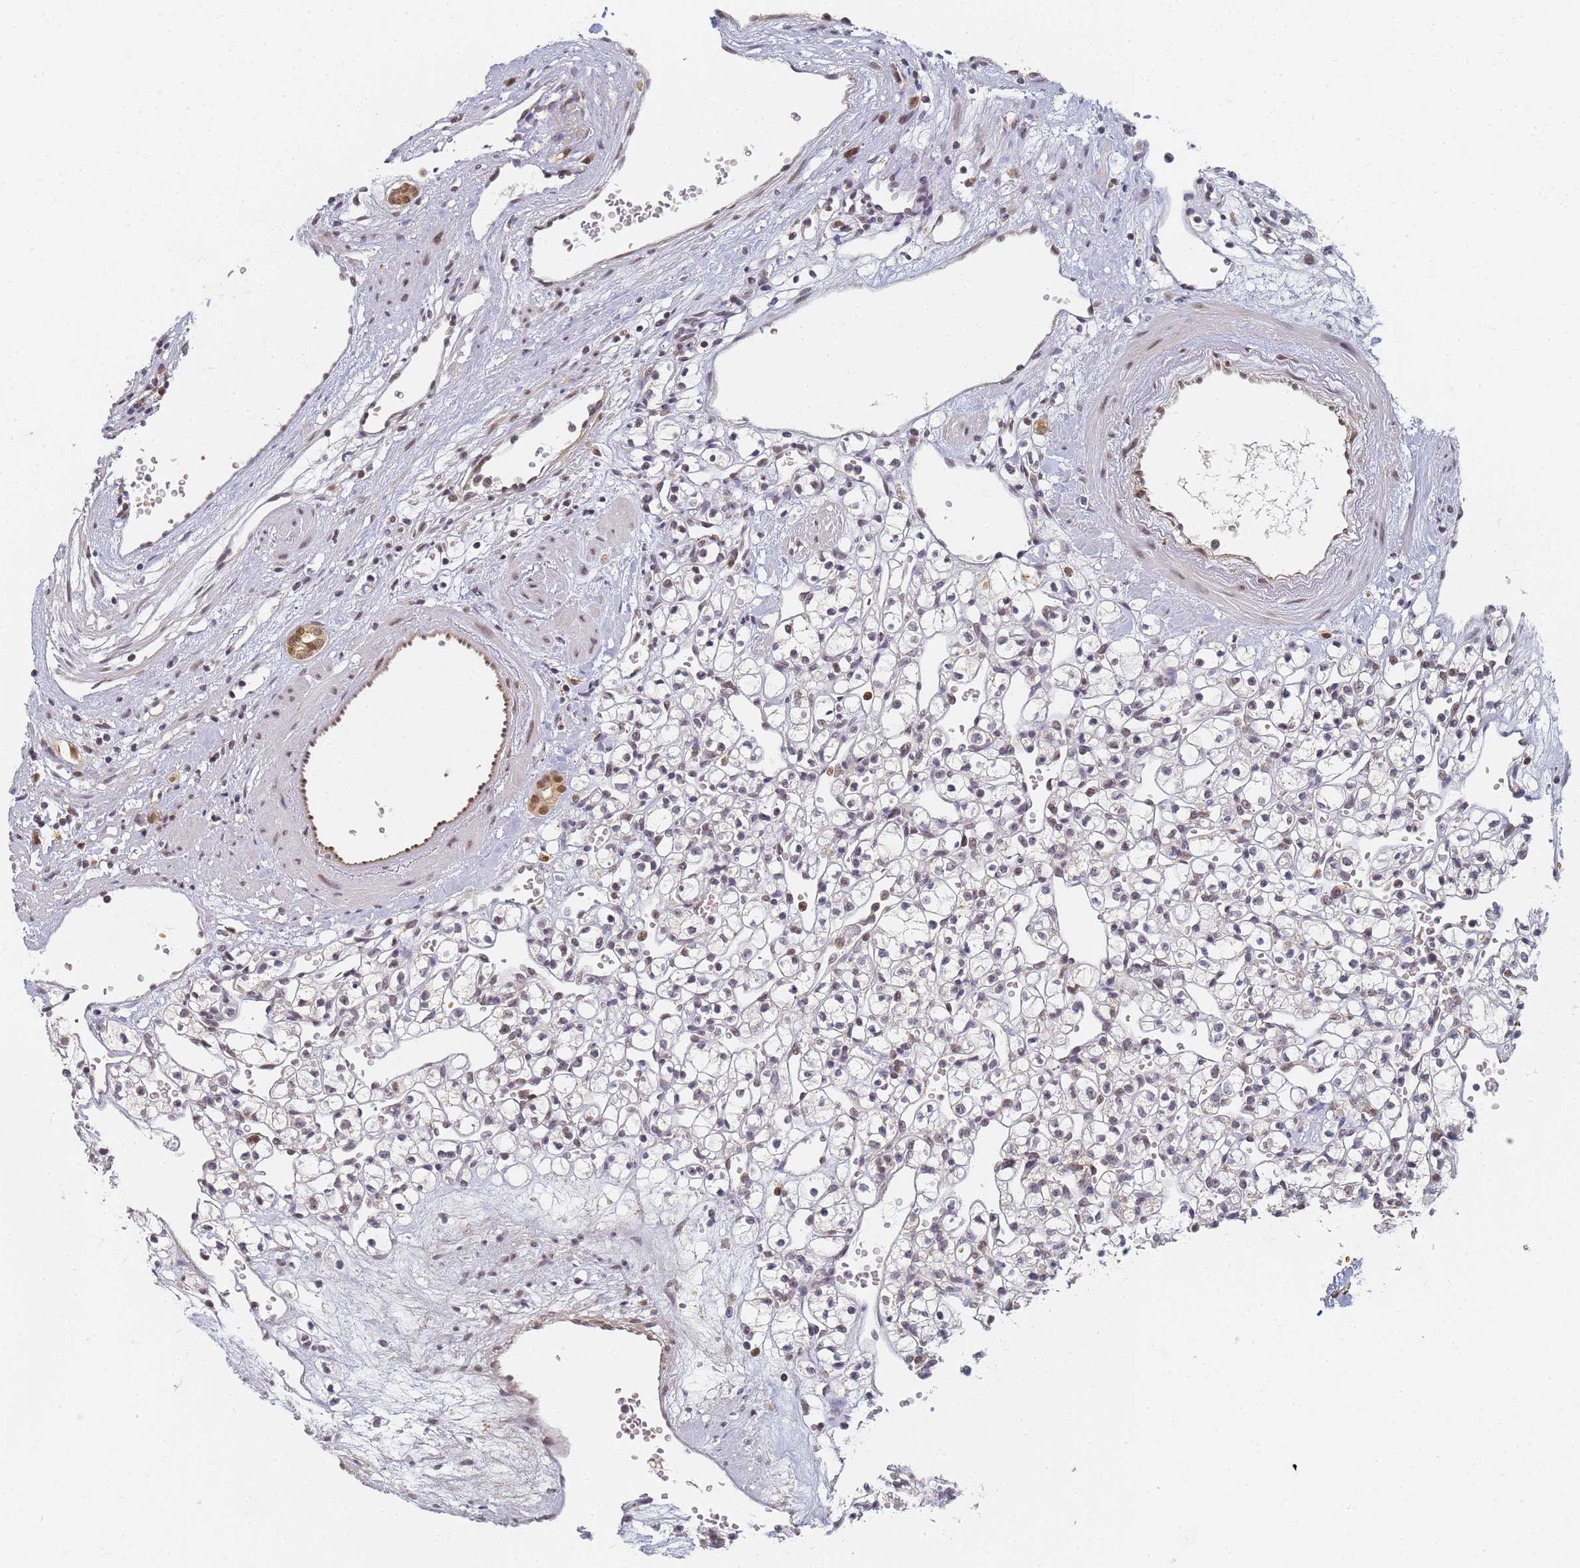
{"staining": {"intensity": "negative", "quantity": "none", "location": "none"}, "tissue": "renal cancer", "cell_type": "Tumor cells", "image_type": "cancer", "snomed": [{"axis": "morphology", "description": "Adenocarcinoma, NOS"}, {"axis": "topography", "description": "Kidney"}], "caption": "Tumor cells show no significant expression in renal cancer. The staining was performed using DAB (3,3'-diaminobenzidine) to visualize the protein expression in brown, while the nuclei were stained in blue with hematoxylin (Magnification: 20x).", "gene": "HMCES", "patient": {"sex": "female", "age": 59}}